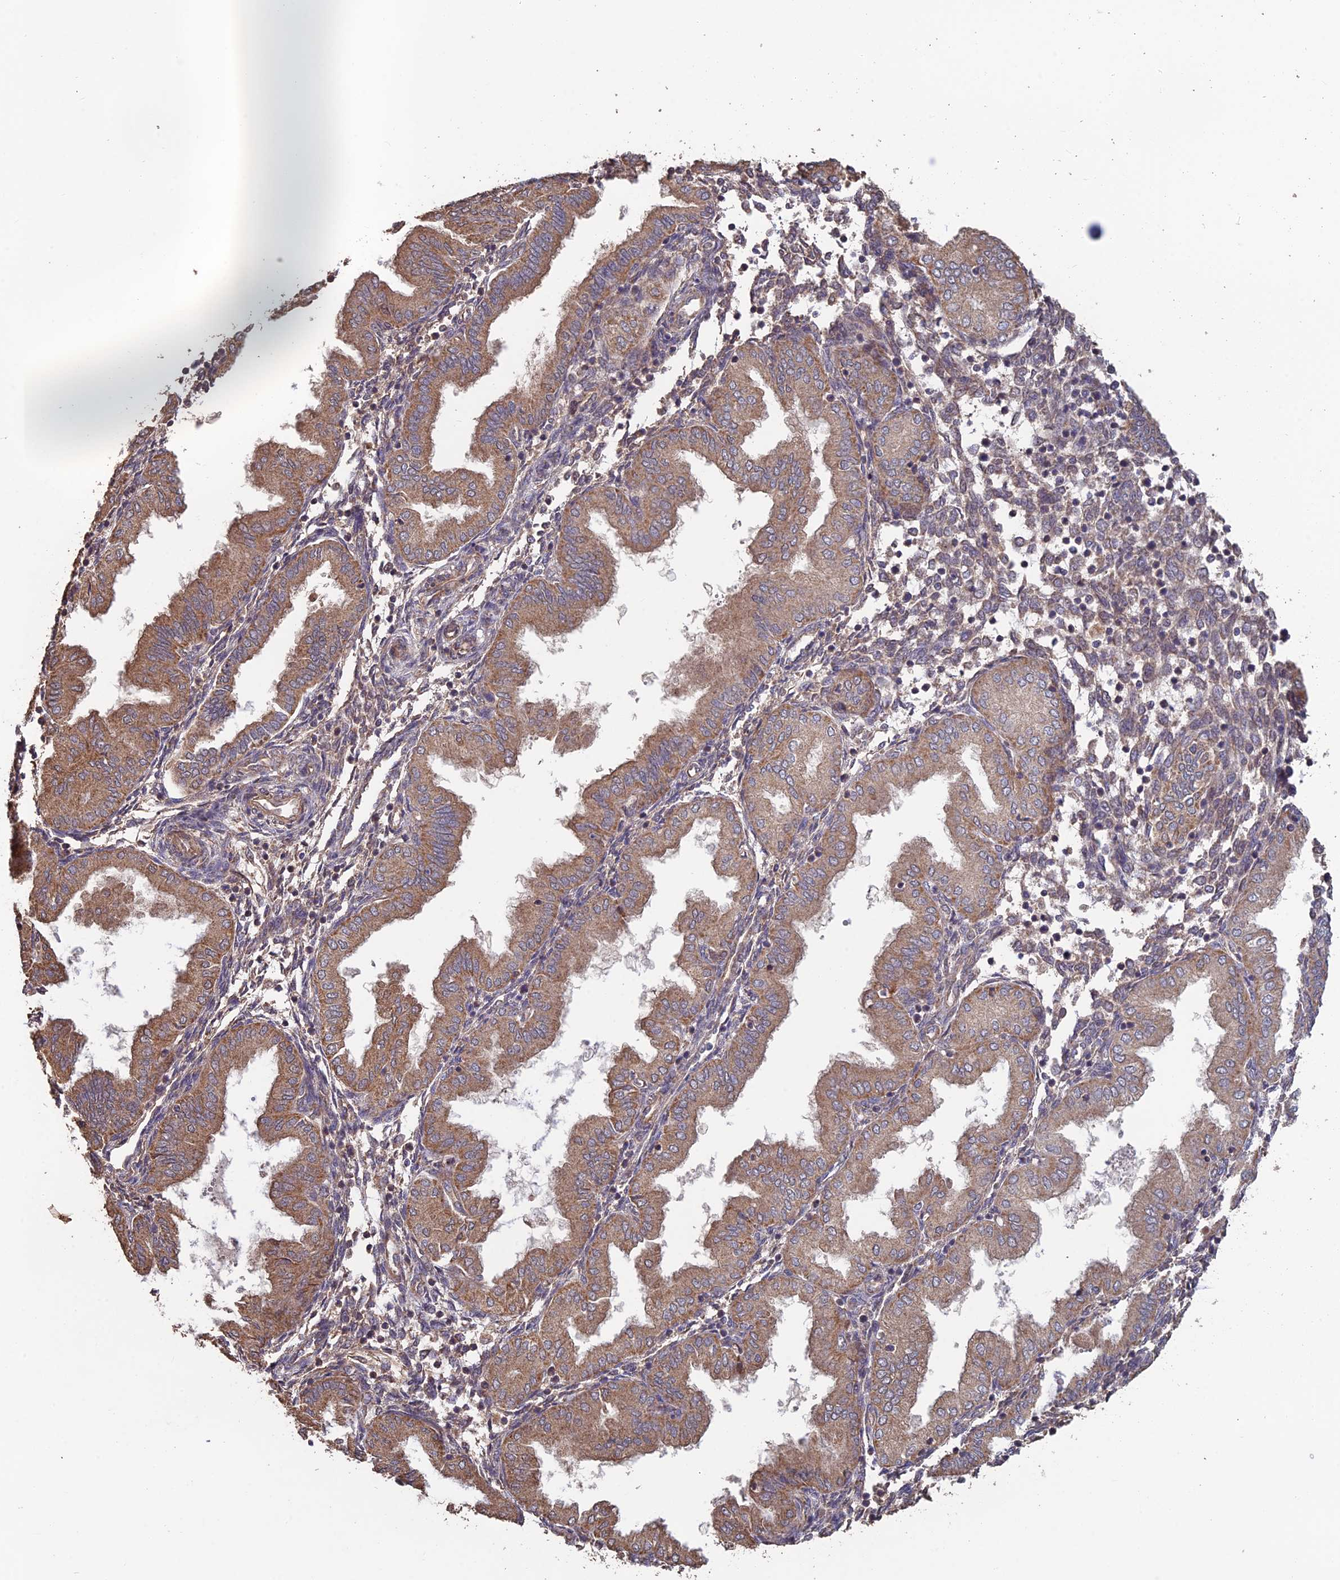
{"staining": {"intensity": "weak", "quantity": "<25%", "location": "cytoplasmic/membranous"}, "tissue": "endometrium", "cell_type": "Cells in endometrial stroma", "image_type": "normal", "snomed": [{"axis": "morphology", "description": "Normal tissue, NOS"}, {"axis": "topography", "description": "Endometrium"}], "caption": "The IHC histopathology image has no significant positivity in cells in endometrial stroma of endometrium. The staining was performed using DAB (3,3'-diaminobenzidine) to visualize the protein expression in brown, while the nuclei were stained in blue with hematoxylin (Magnification: 20x).", "gene": "SHISA5", "patient": {"sex": "female", "age": 53}}